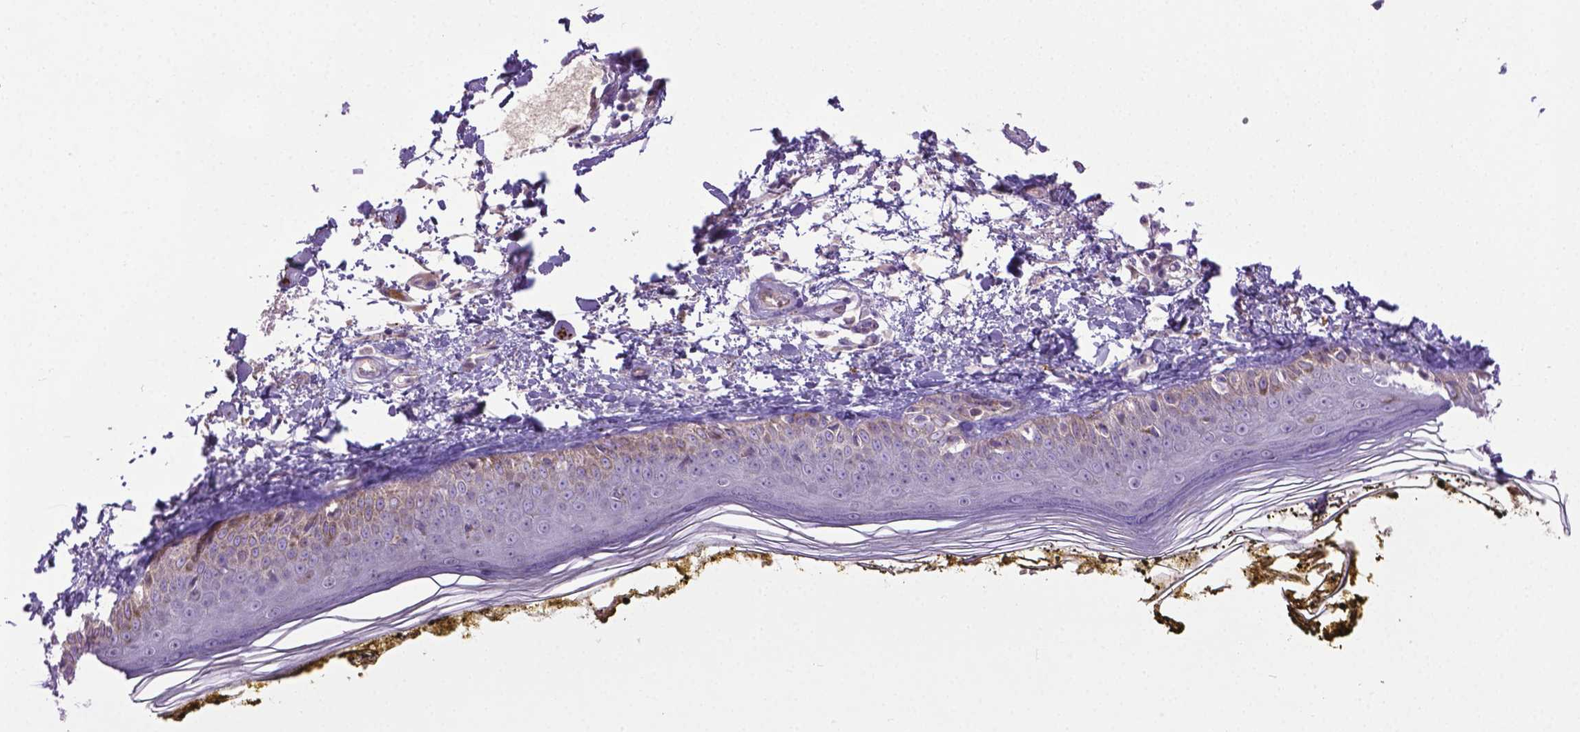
{"staining": {"intensity": "negative", "quantity": "none", "location": "none"}, "tissue": "skin", "cell_type": "Fibroblasts", "image_type": "normal", "snomed": [{"axis": "morphology", "description": "Normal tissue, NOS"}, {"axis": "topography", "description": "Skin"}], "caption": "A photomicrograph of skin stained for a protein reveals no brown staining in fibroblasts. Brightfield microscopy of immunohistochemistry stained with DAB (brown) and hematoxylin (blue), captured at high magnification.", "gene": "CCER2", "patient": {"sex": "male", "age": 76}}